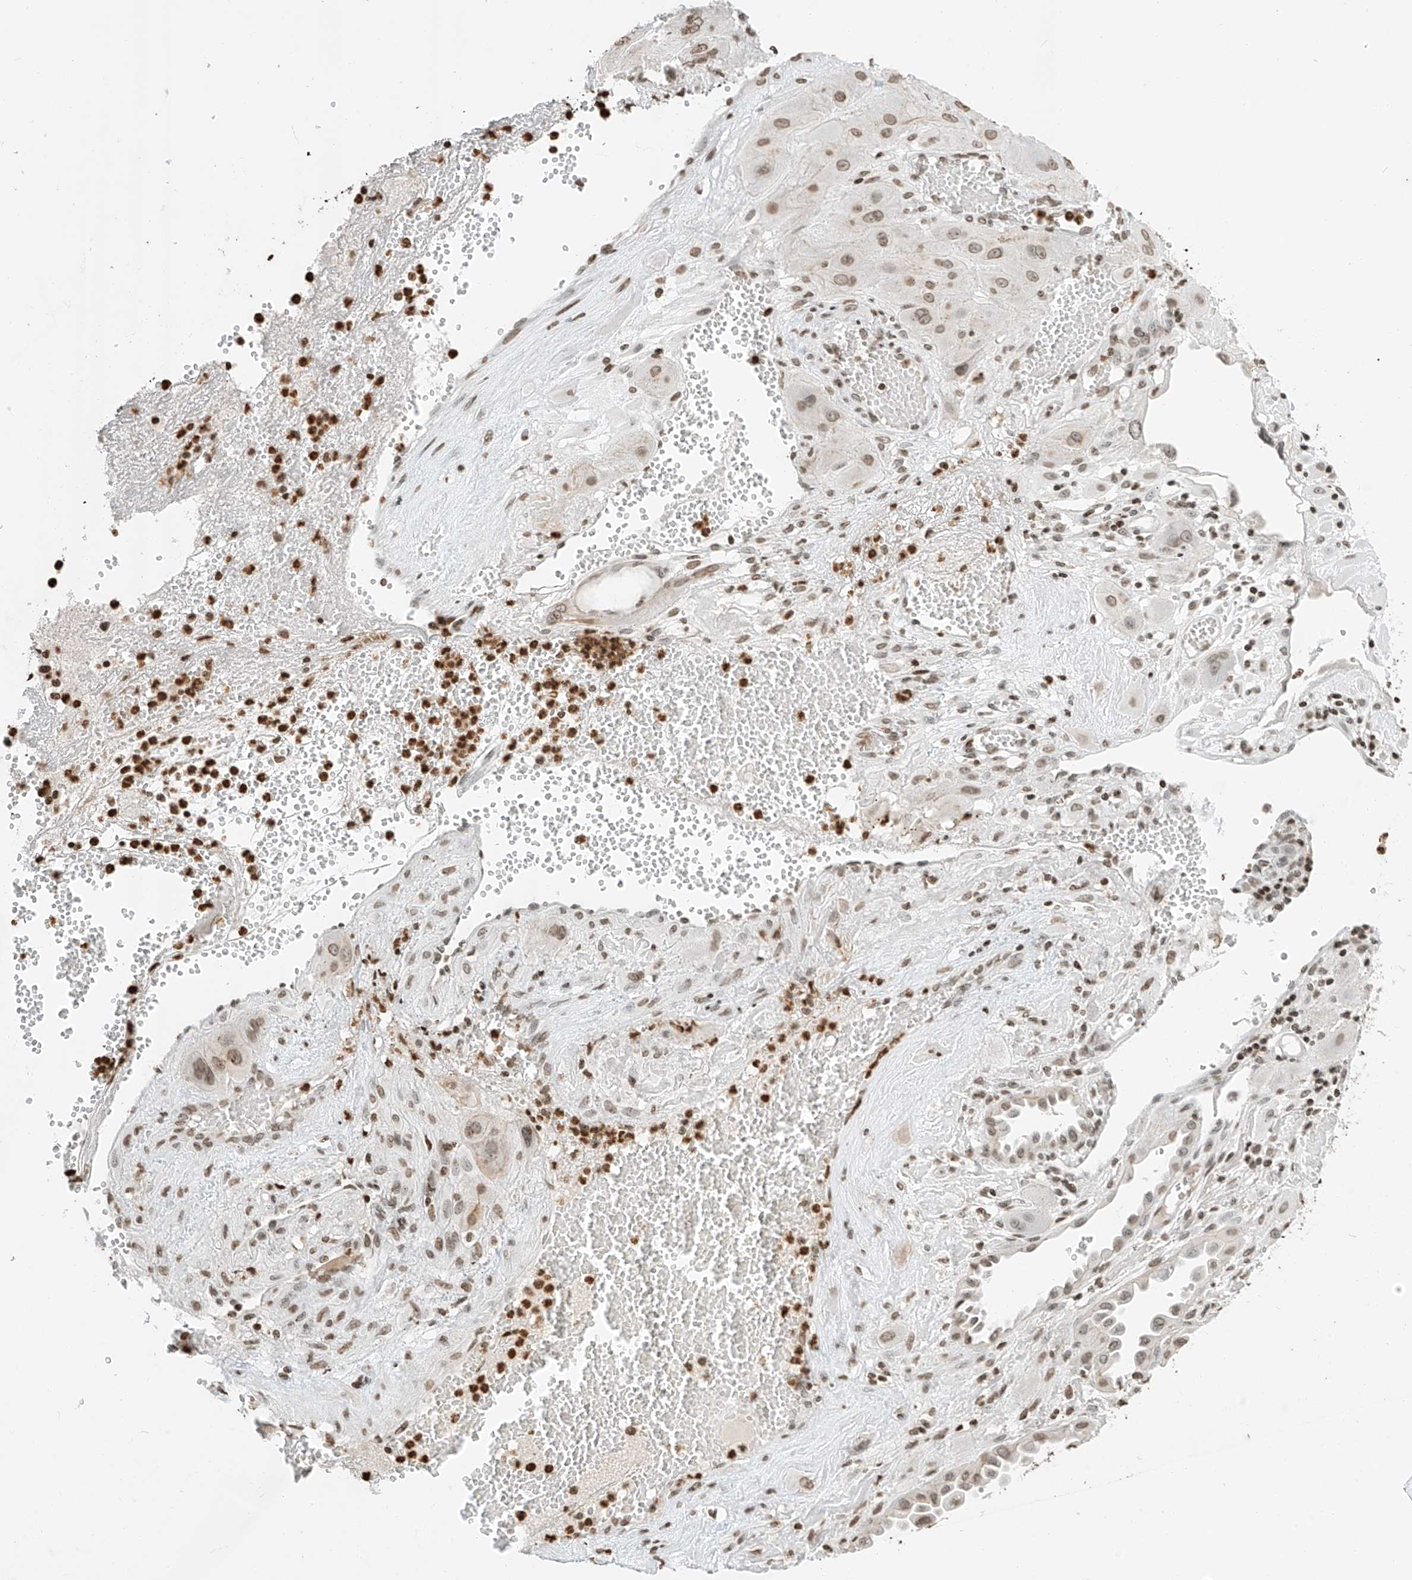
{"staining": {"intensity": "moderate", "quantity": ">75%", "location": "nuclear"}, "tissue": "cervical cancer", "cell_type": "Tumor cells", "image_type": "cancer", "snomed": [{"axis": "morphology", "description": "Squamous cell carcinoma, NOS"}, {"axis": "topography", "description": "Cervix"}], "caption": "High-power microscopy captured an immunohistochemistry (IHC) histopathology image of squamous cell carcinoma (cervical), revealing moderate nuclear expression in about >75% of tumor cells.", "gene": "C17orf58", "patient": {"sex": "female", "age": 34}}